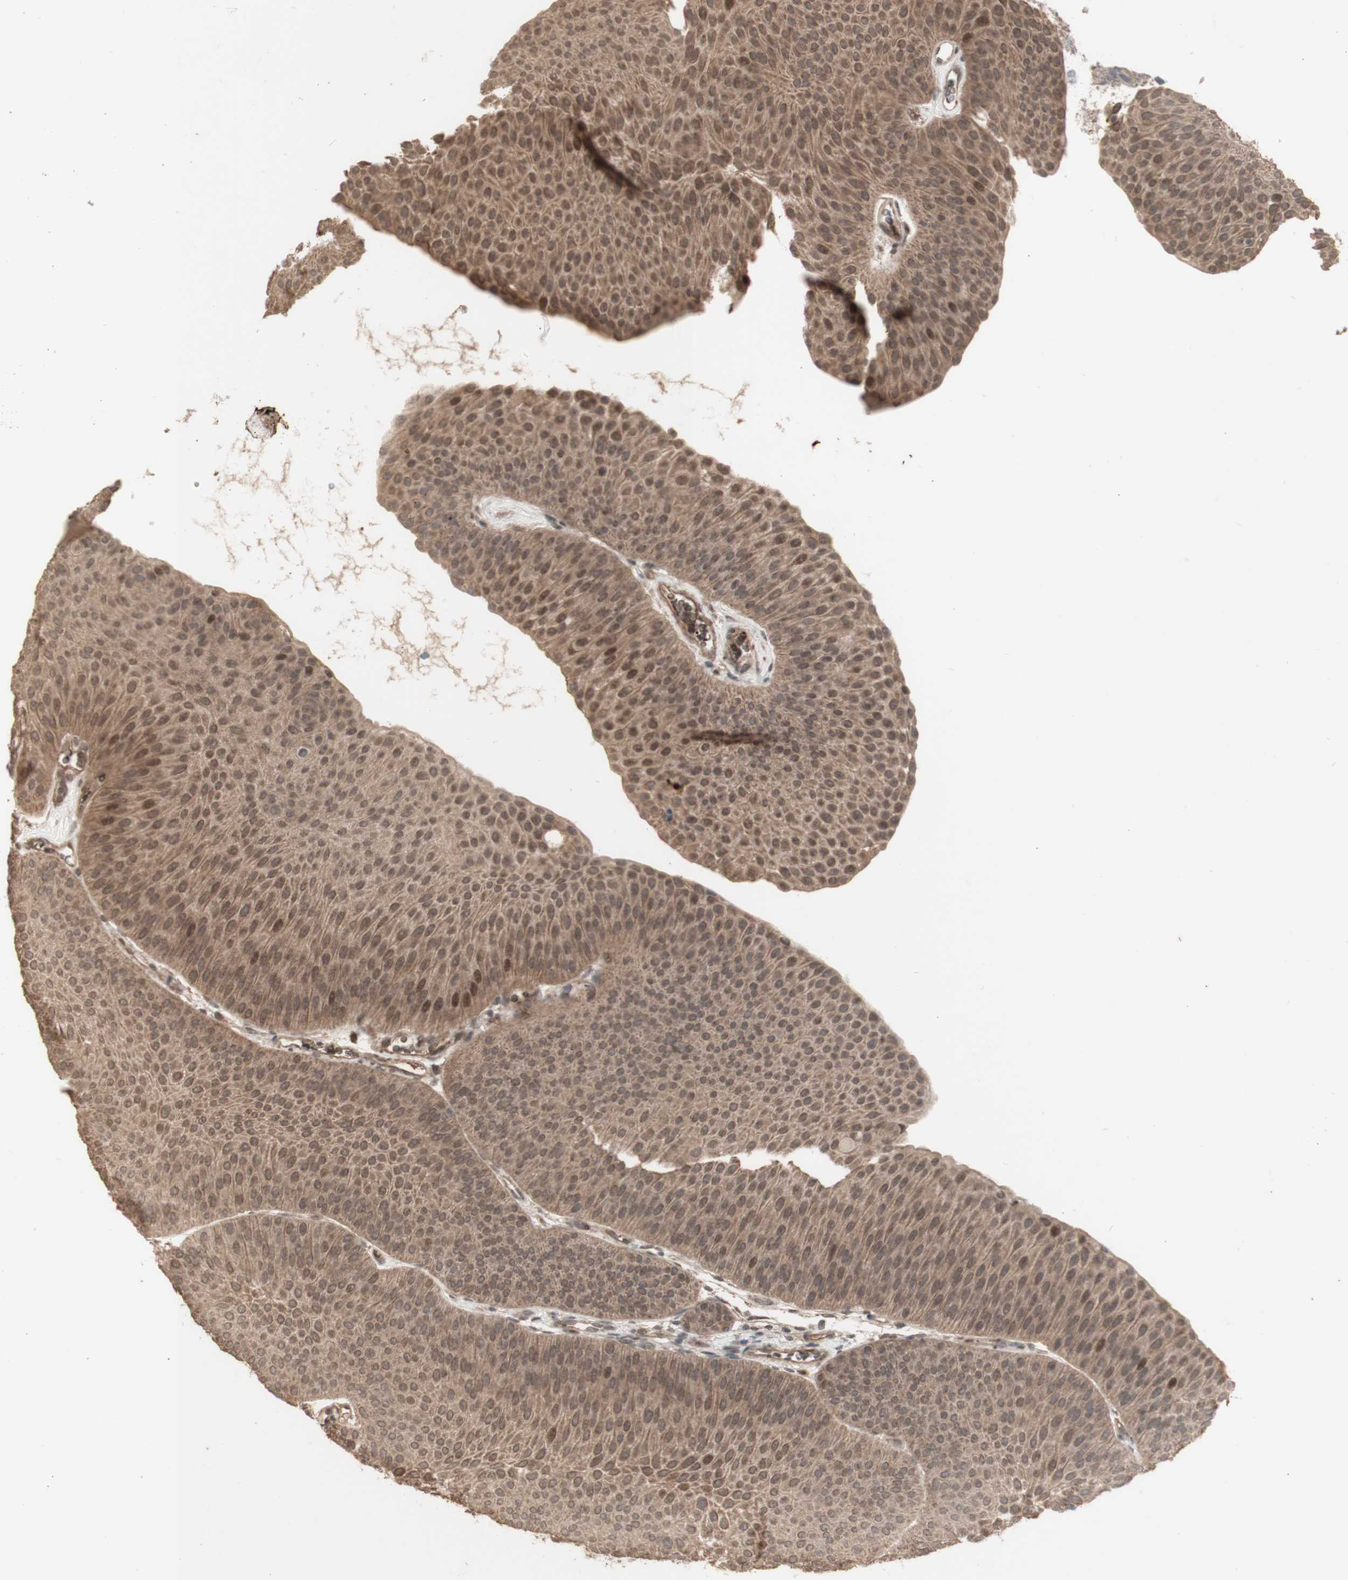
{"staining": {"intensity": "moderate", "quantity": ">75%", "location": "cytoplasmic/membranous,nuclear"}, "tissue": "urothelial cancer", "cell_type": "Tumor cells", "image_type": "cancer", "snomed": [{"axis": "morphology", "description": "Urothelial carcinoma, Low grade"}, {"axis": "topography", "description": "Urinary bladder"}], "caption": "Immunohistochemistry of human urothelial cancer displays medium levels of moderate cytoplasmic/membranous and nuclear expression in about >75% of tumor cells. (brown staining indicates protein expression, while blue staining denotes nuclei).", "gene": "ALOX12", "patient": {"sex": "female", "age": 60}}